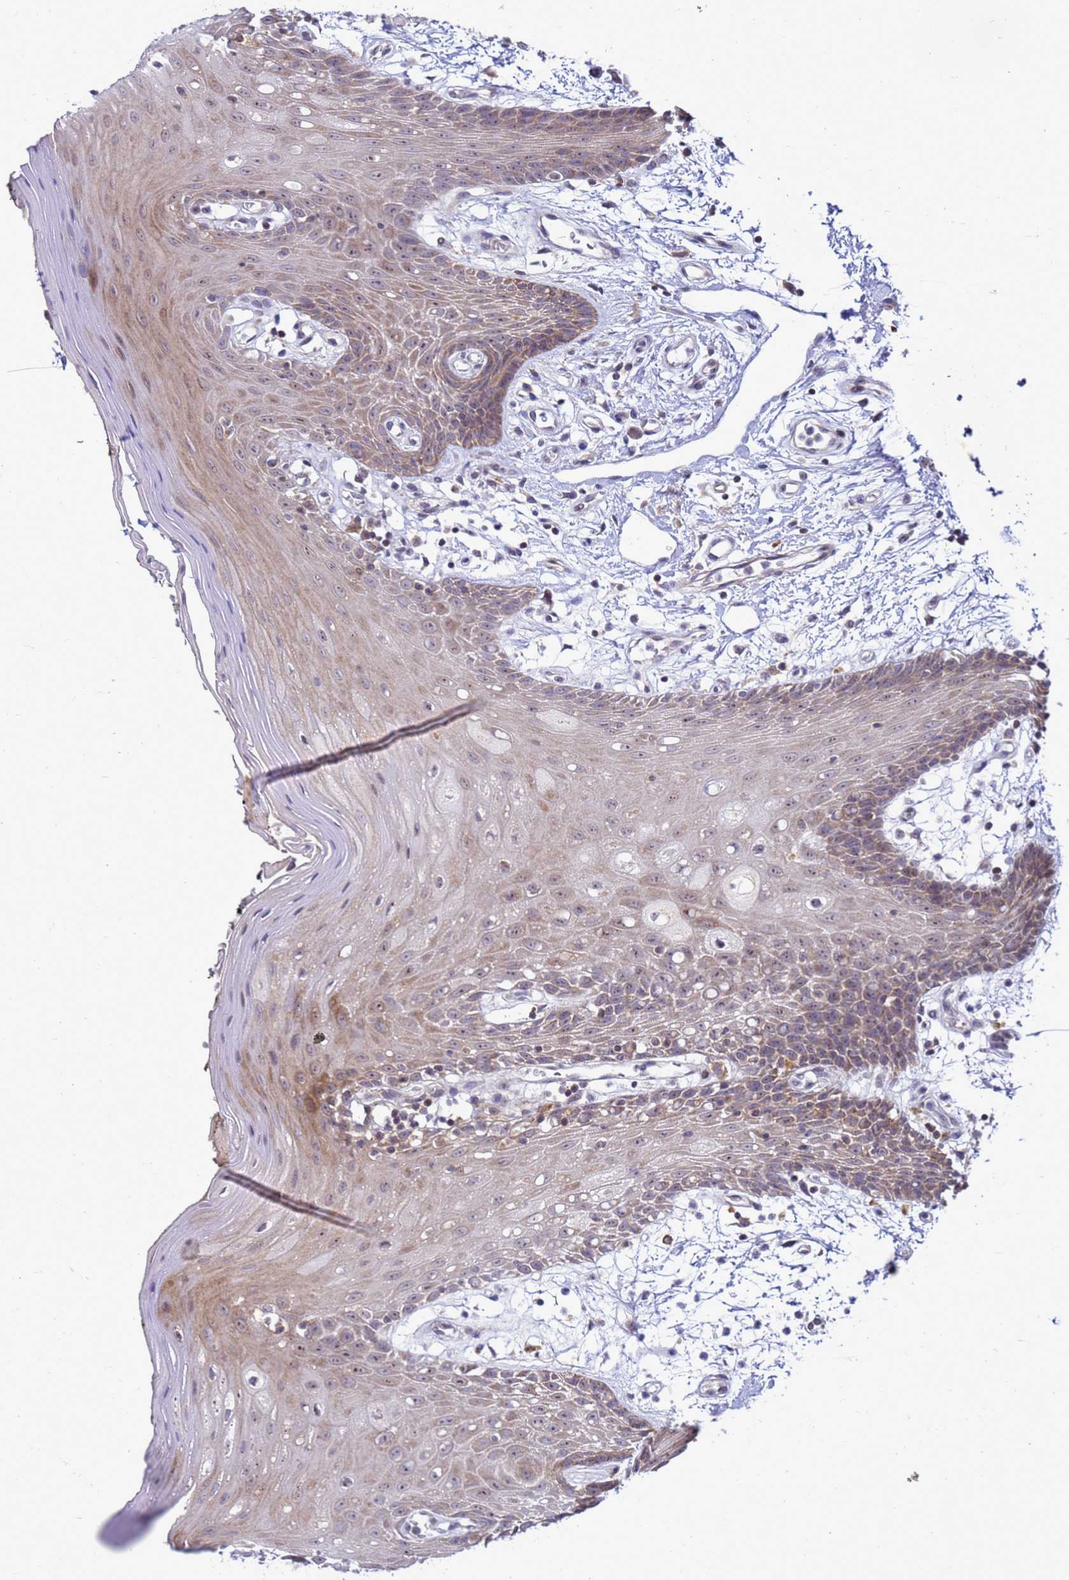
{"staining": {"intensity": "moderate", "quantity": "25%-75%", "location": "cytoplasmic/membranous"}, "tissue": "oral mucosa", "cell_type": "Squamous epithelial cells", "image_type": "normal", "snomed": [{"axis": "morphology", "description": "Normal tissue, NOS"}, {"axis": "topography", "description": "Oral tissue"}, {"axis": "topography", "description": "Tounge, NOS"}], "caption": "Brown immunohistochemical staining in unremarkable human oral mucosa reveals moderate cytoplasmic/membranous positivity in approximately 25%-75% of squamous epithelial cells.", "gene": "C12orf43", "patient": {"sex": "female", "age": 59}}